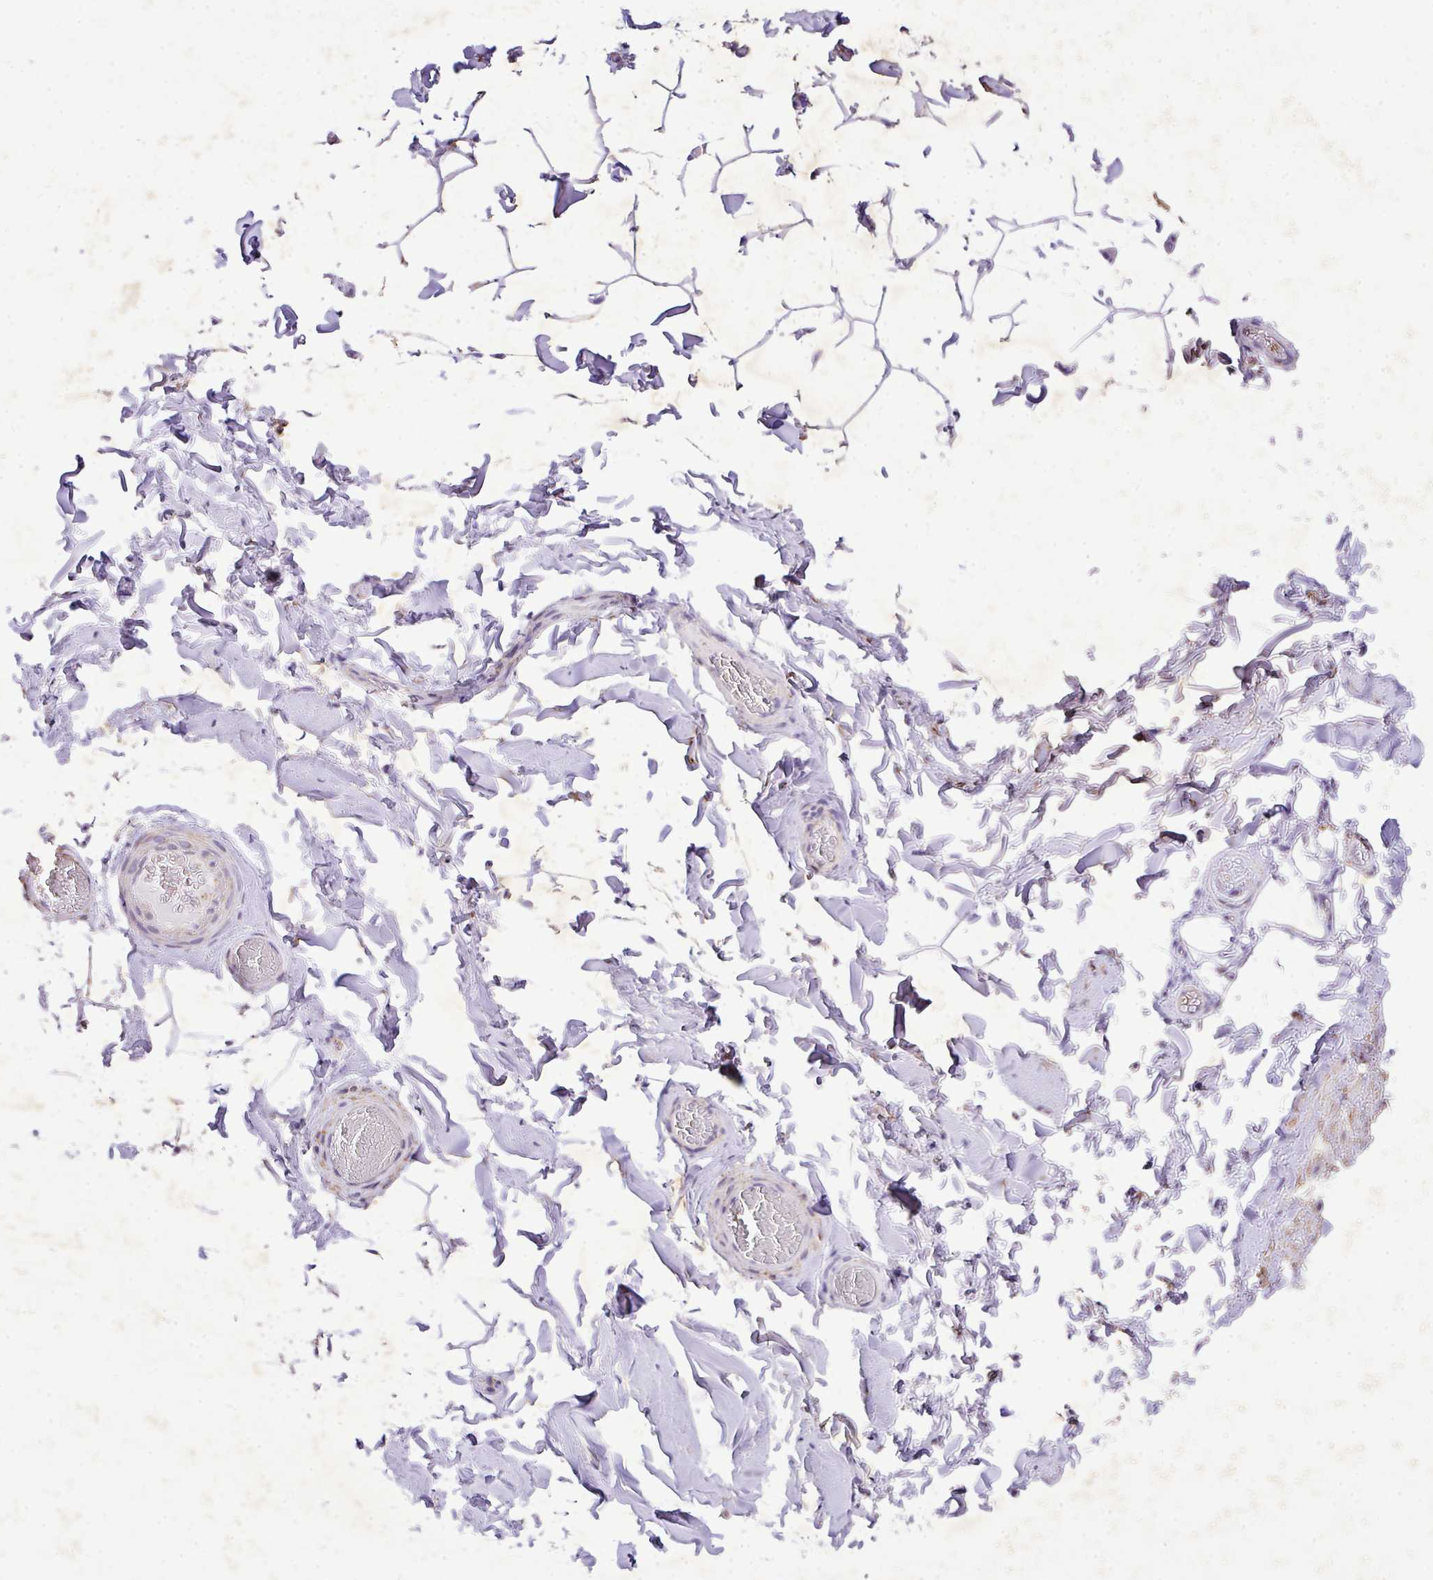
{"staining": {"intensity": "negative", "quantity": "none", "location": "none"}, "tissue": "adipose tissue", "cell_type": "Adipocytes", "image_type": "normal", "snomed": [{"axis": "morphology", "description": "Normal tissue, NOS"}, {"axis": "topography", "description": "Soft tissue"}, {"axis": "topography", "description": "Adipose tissue"}, {"axis": "topography", "description": "Vascular tissue"}, {"axis": "topography", "description": "Peripheral nerve tissue"}], "caption": "Immunohistochemistry (IHC) of unremarkable human adipose tissue exhibits no staining in adipocytes.", "gene": "KCNJ11", "patient": {"sex": "male", "age": 46}}